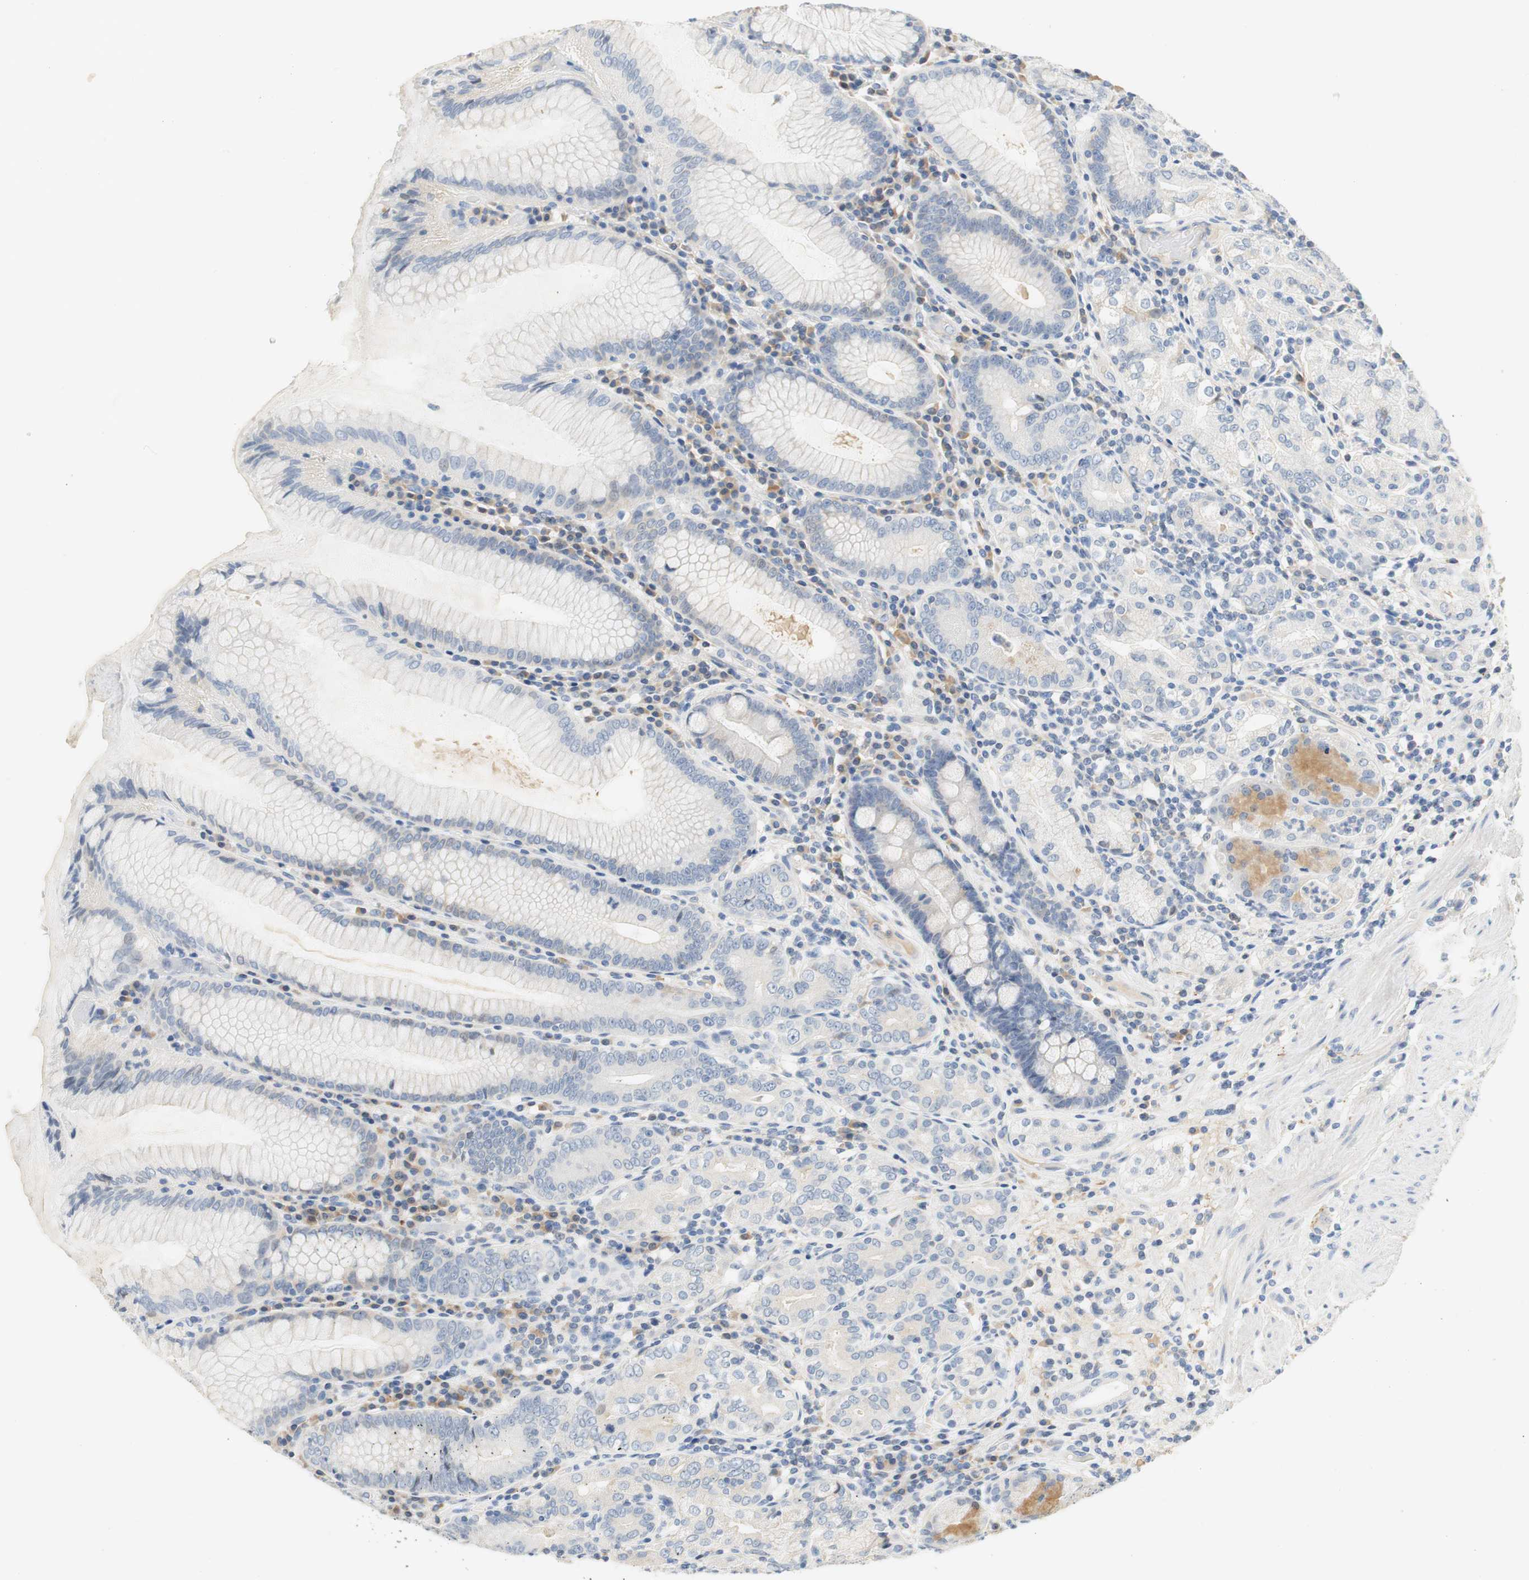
{"staining": {"intensity": "weak", "quantity": "<25%", "location": "cytoplasmic/membranous"}, "tissue": "stomach", "cell_type": "Glandular cells", "image_type": "normal", "snomed": [{"axis": "morphology", "description": "Normal tissue, NOS"}, {"axis": "topography", "description": "Stomach, lower"}], "caption": "This is an IHC photomicrograph of benign stomach. There is no staining in glandular cells.", "gene": "CCM2L", "patient": {"sex": "female", "age": 76}}